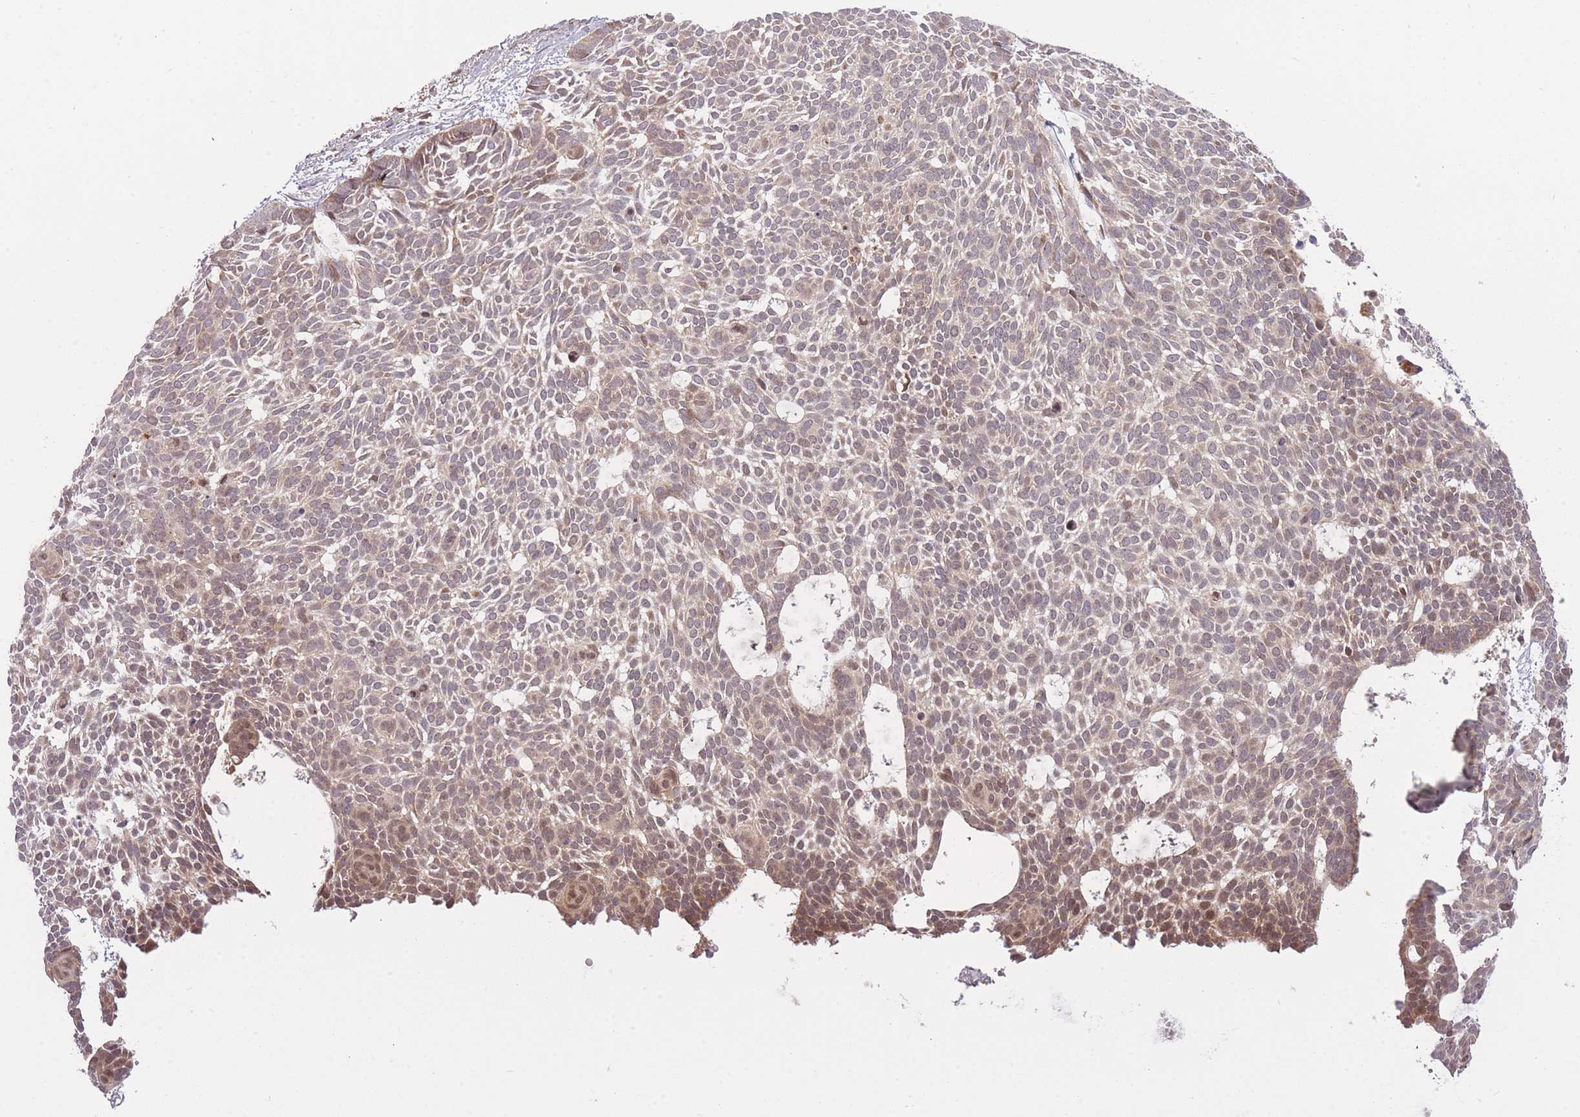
{"staining": {"intensity": "moderate", "quantity": "<25%", "location": "cytoplasmic/membranous,nuclear"}, "tissue": "skin cancer", "cell_type": "Tumor cells", "image_type": "cancer", "snomed": [{"axis": "morphology", "description": "Basal cell carcinoma"}, {"axis": "topography", "description": "Skin"}], "caption": "Protein expression analysis of skin cancer (basal cell carcinoma) exhibits moderate cytoplasmic/membranous and nuclear staining in about <25% of tumor cells.", "gene": "ZNF391", "patient": {"sex": "male", "age": 61}}